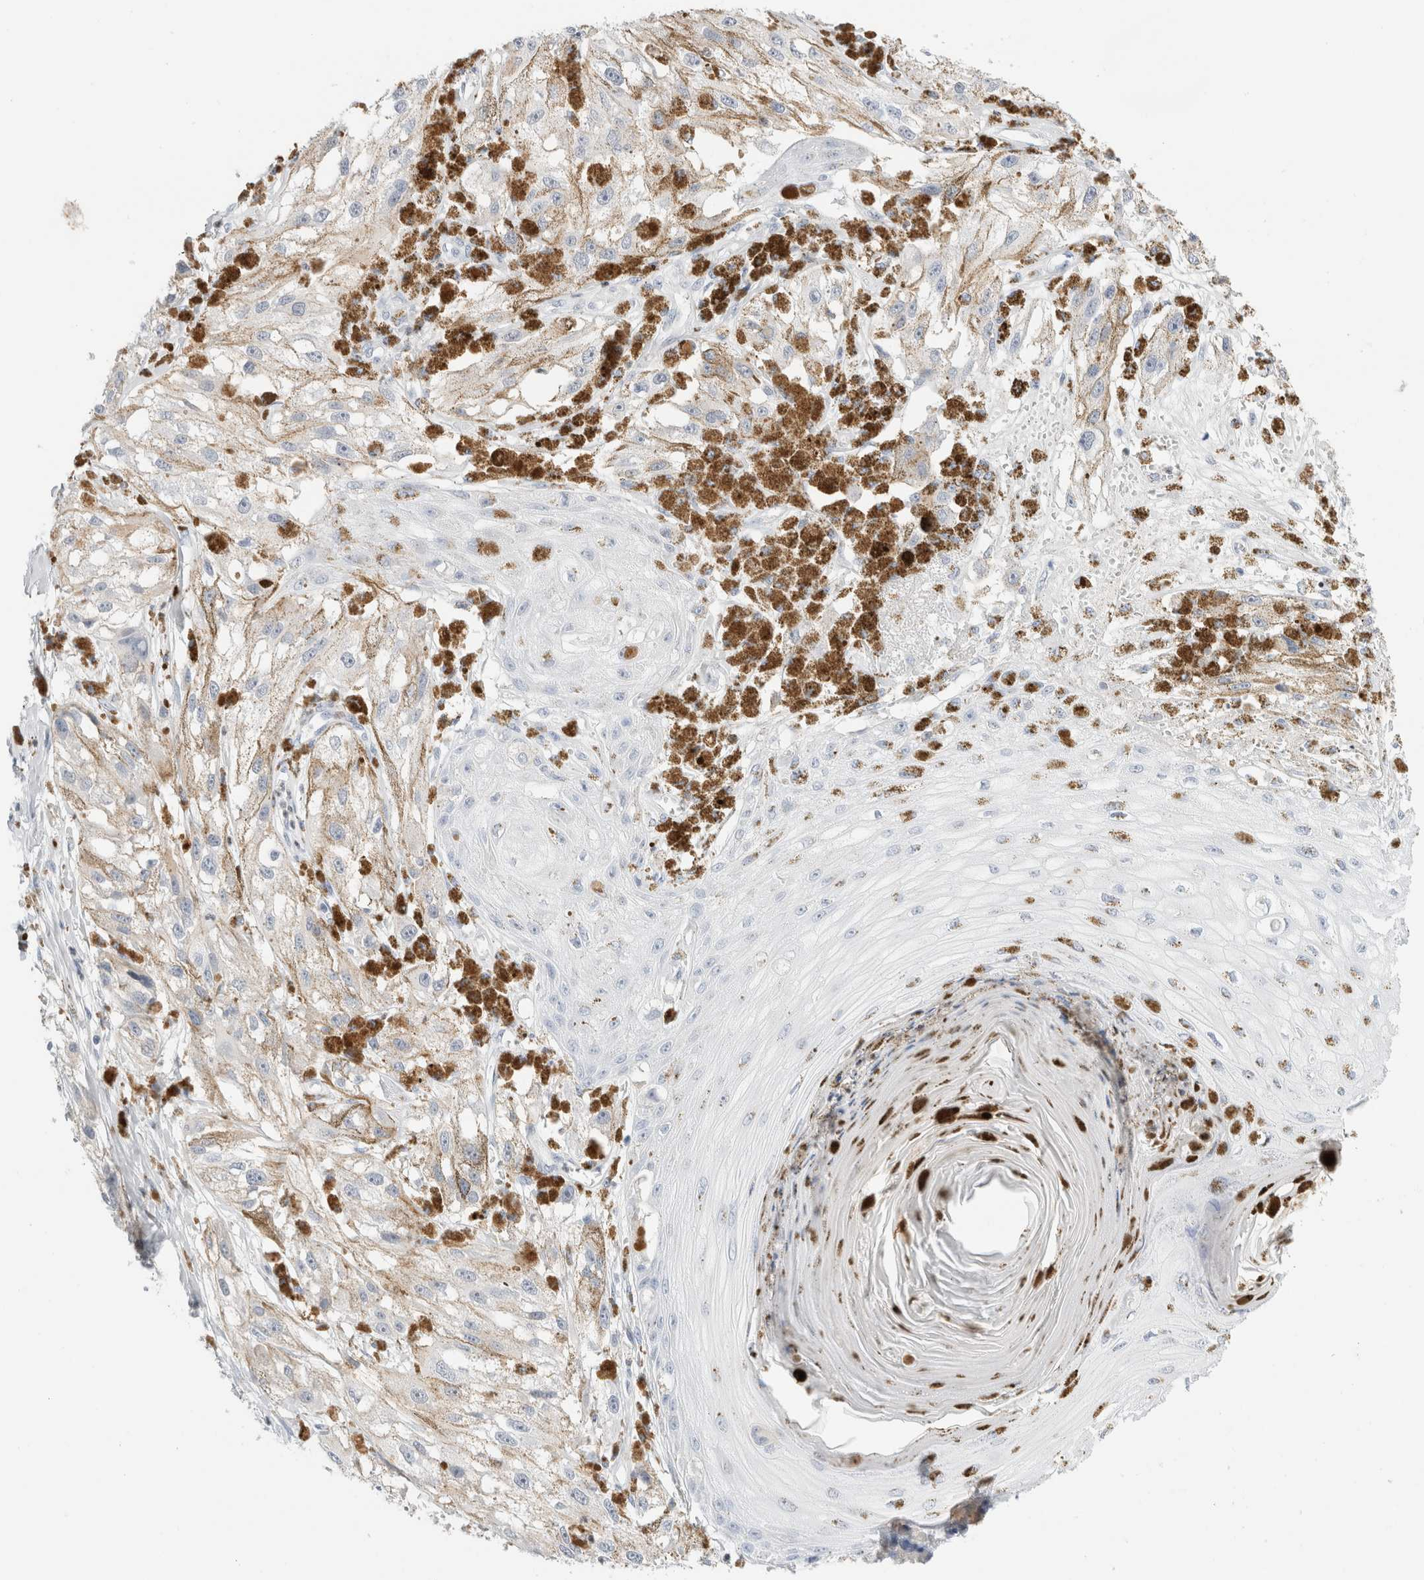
{"staining": {"intensity": "weak", "quantity": "25%-75%", "location": "cytoplasmic/membranous"}, "tissue": "melanoma", "cell_type": "Tumor cells", "image_type": "cancer", "snomed": [{"axis": "morphology", "description": "Malignant melanoma, NOS"}, {"axis": "topography", "description": "Skin"}], "caption": "Melanoma stained for a protein reveals weak cytoplasmic/membranous positivity in tumor cells. The staining was performed using DAB (3,3'-diaminobenzidine) to visualize the protein expression in brown, while the nuclei were stained in blue with hematoxylin (Magnification: 20x).", "gene": "ADAM30", "patient": {"sex": "male", "age": 88}}